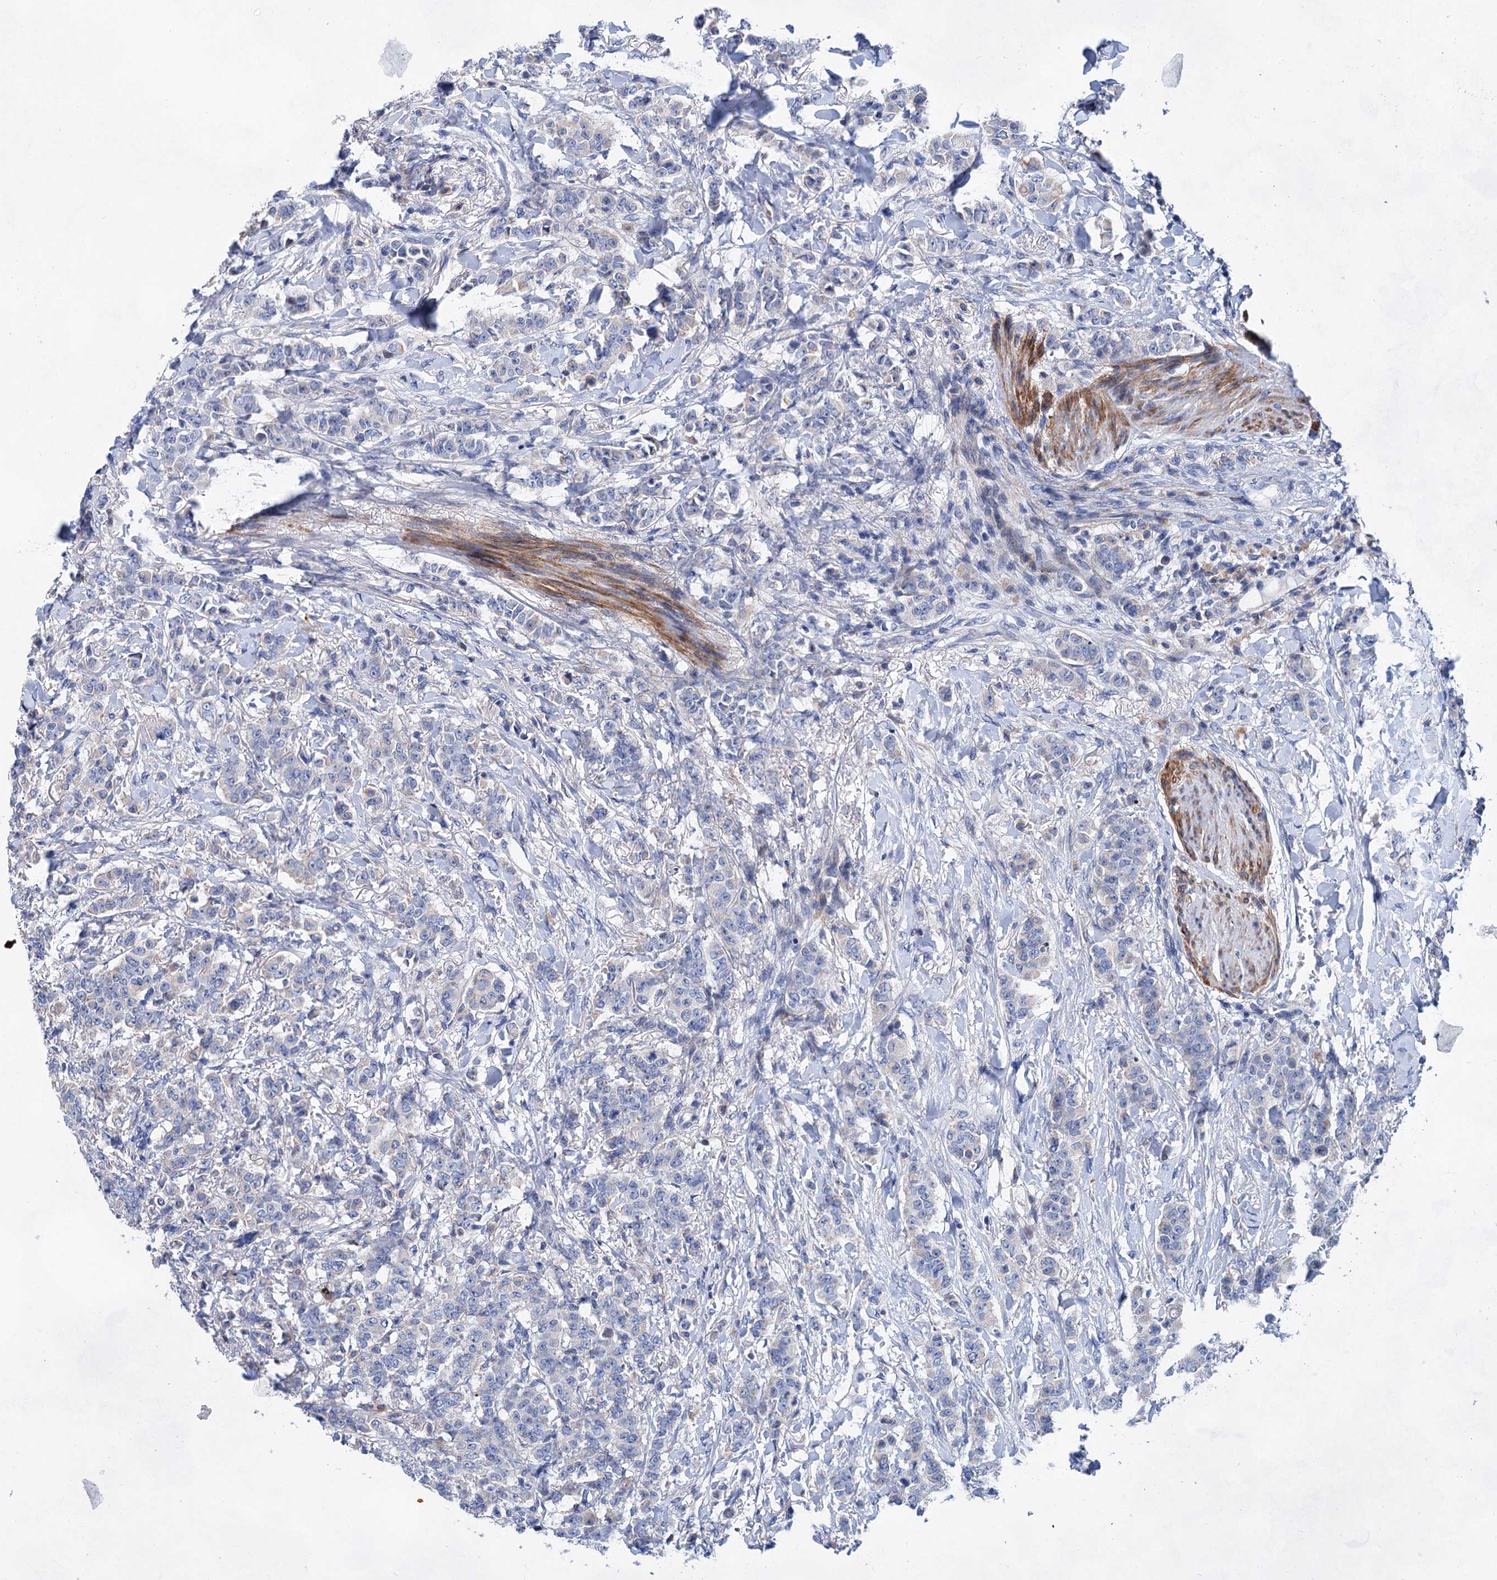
{"staining": {"intensity": "negative", "quantity": "none", "location": "none"}, "tissue": "breast cancer", "cell_type": "Tumor cells", "image_type": "cancer", "snomed": [{"axis": "morphology", "description": "Duct carcinoma"}, {"axis": "topography", "description": "Breast"}], "caption": "Tumor cells are negative for brown protein staining in breast invasive ductal carcinoma.", "gene": "GPR155", "patient": {"sex": "female", "age": 40}}